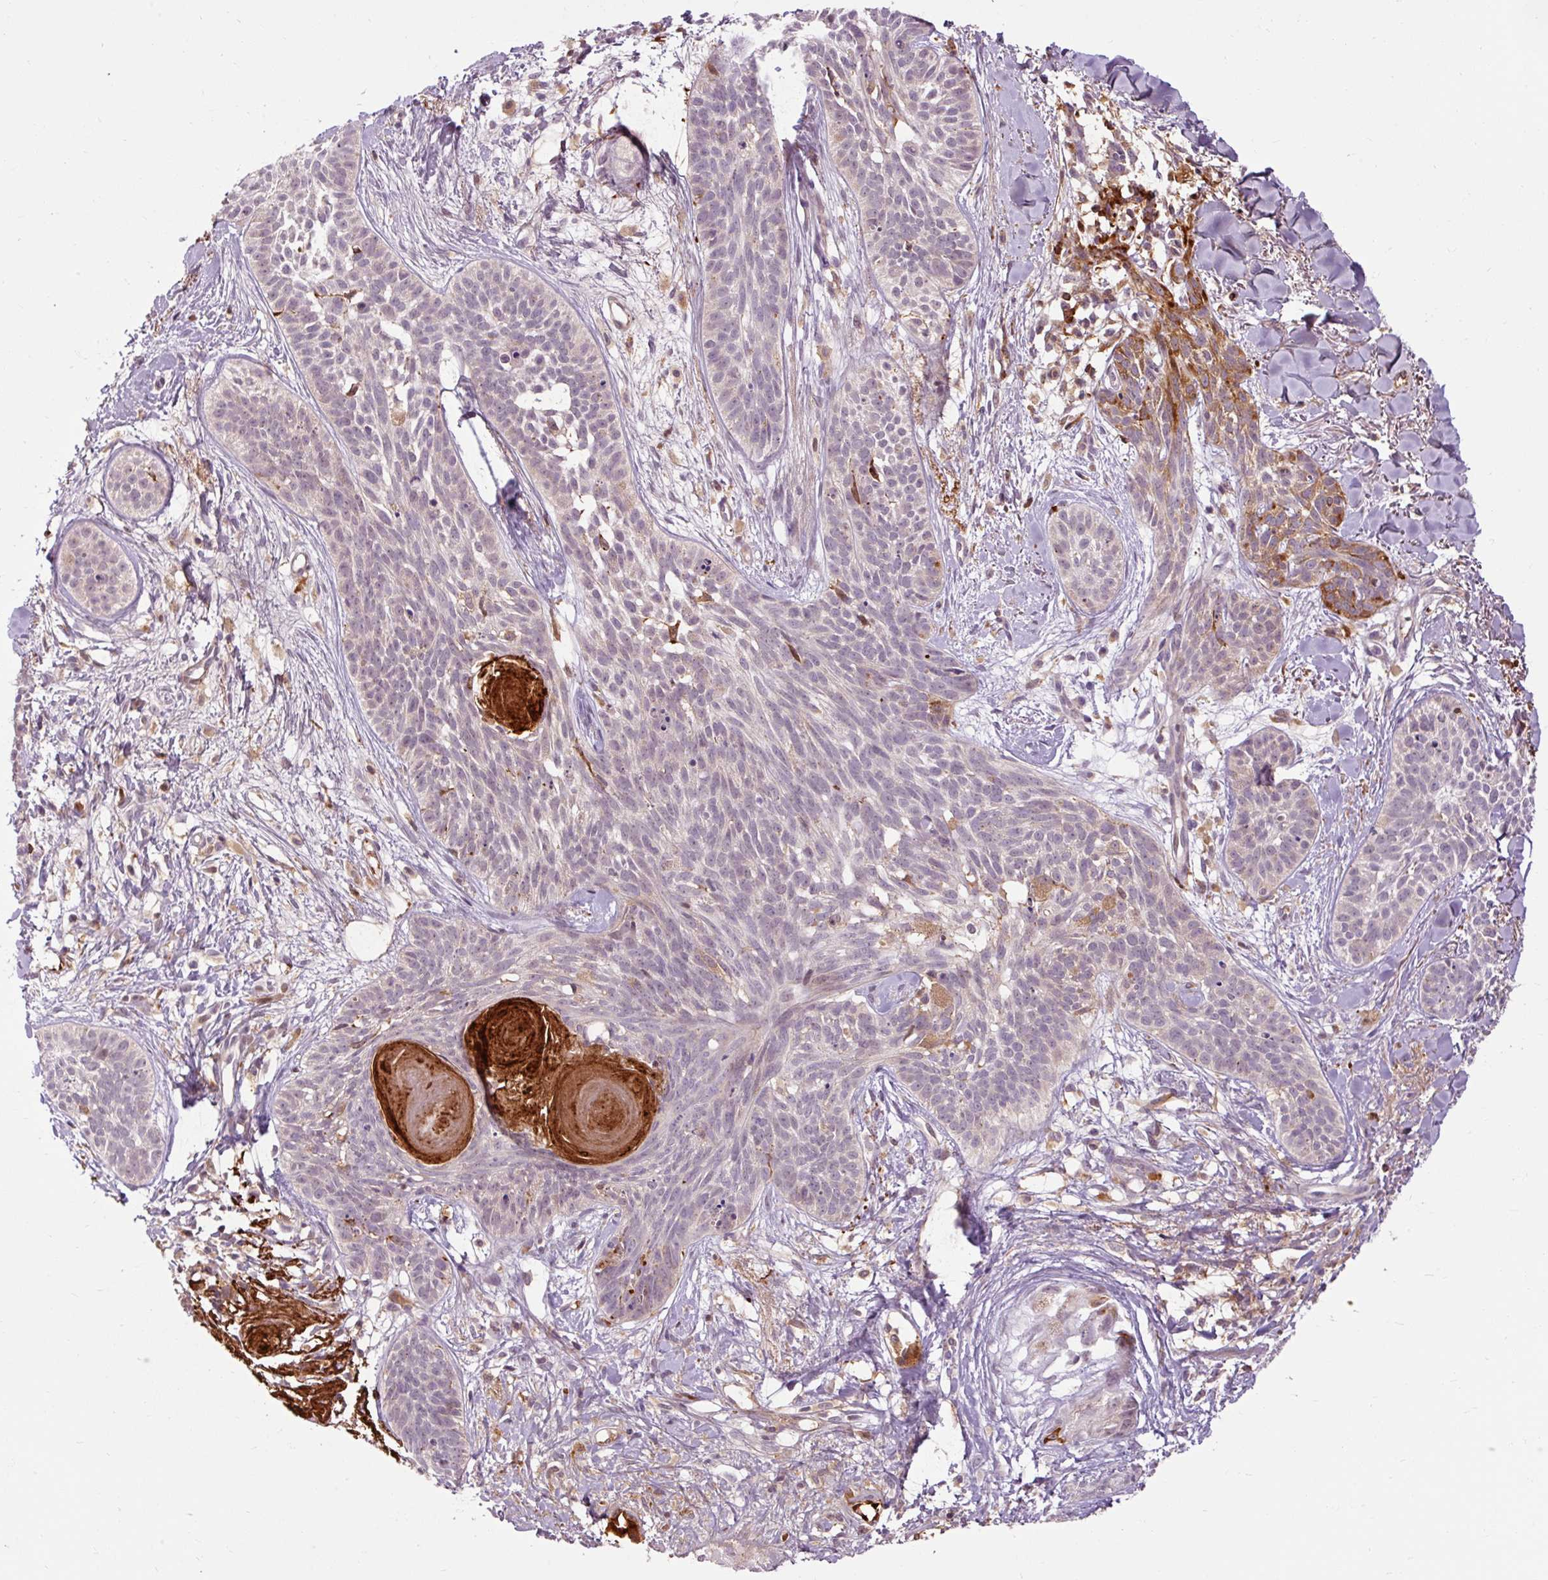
{"staining": {"intensity": "moderate", "quantity": "<25%", "location": "cytoplasmic/membranous"}, "tissue": "skin cancer", "cell_type": "Tumor cells", "image_type": "cancer", "snomed": [{"axis": "morphology", "description": "Basal cell carcinoma"}, {"axis": "topography", "description": "Skin"}], "caption": "Moderate cytoplasmic/membranous protein positivity is seen in about <25% of tumor cells in skin cancer (basal cell carcinoma).", "gene": "CEBPZ", "patient": {"sex": "male", "age": 52}}